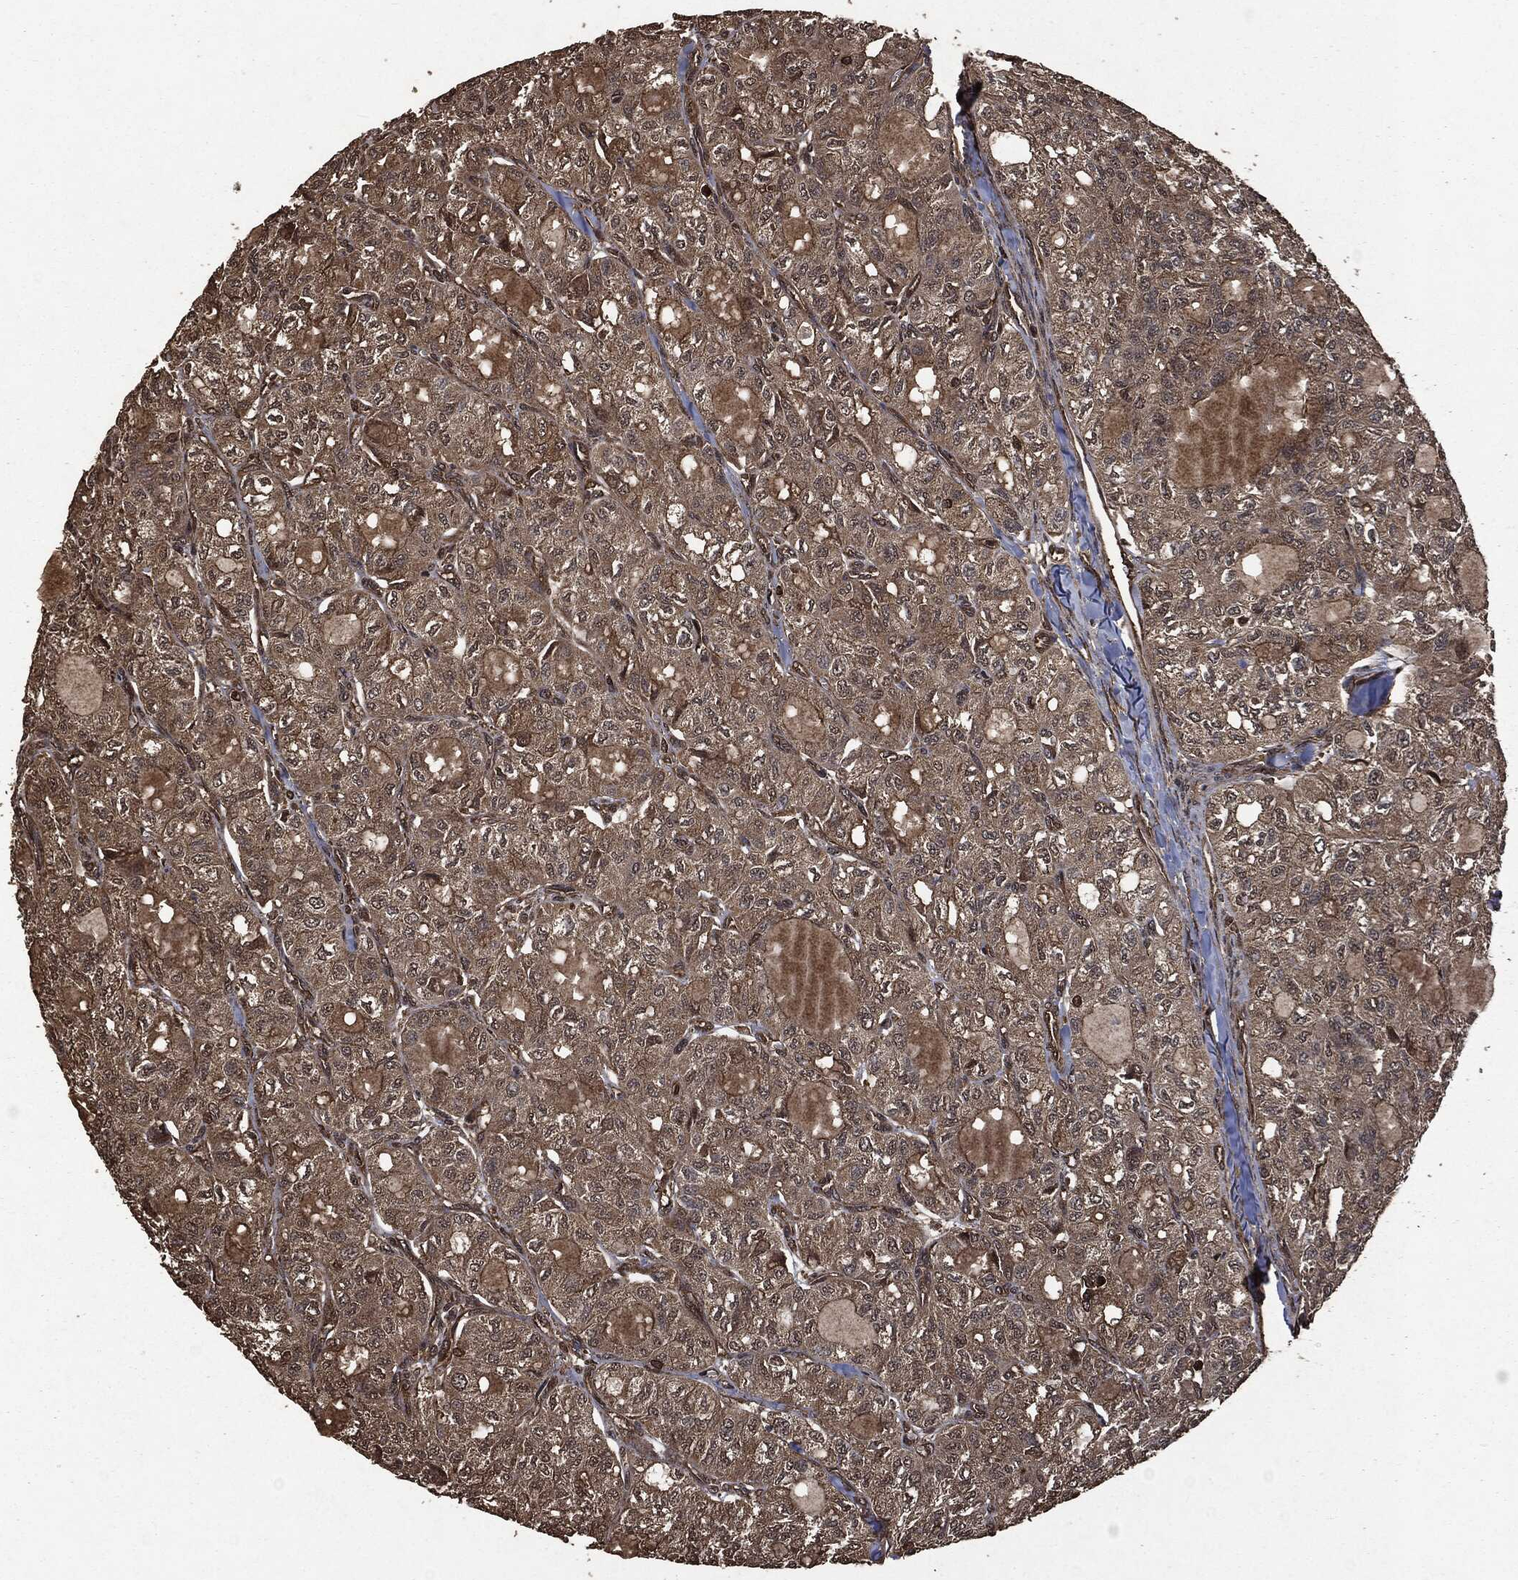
{"staining": {"intensity": "weak", "quantity": "25%-75%", "location": "cytoplasmic/membranous"}, "tissue": "thyroid cancer", "cell_type": "Tumor cells", "image_type": "cancer", "snomed": [{"axis": "morphology", "description": "Follicular adenoma carcinoma, NOS"}, {"axis": "topography", "description": "Thyroid gland"}], "caption": "The micrograph displays staining of thyroid follicular adenoma carcinoma, revealing weak cytoplasmic/membranous protein positivity (brown color) within tumor cells.", "gene": "HRAS", "patient": {"sex": "male", "age": 75}}